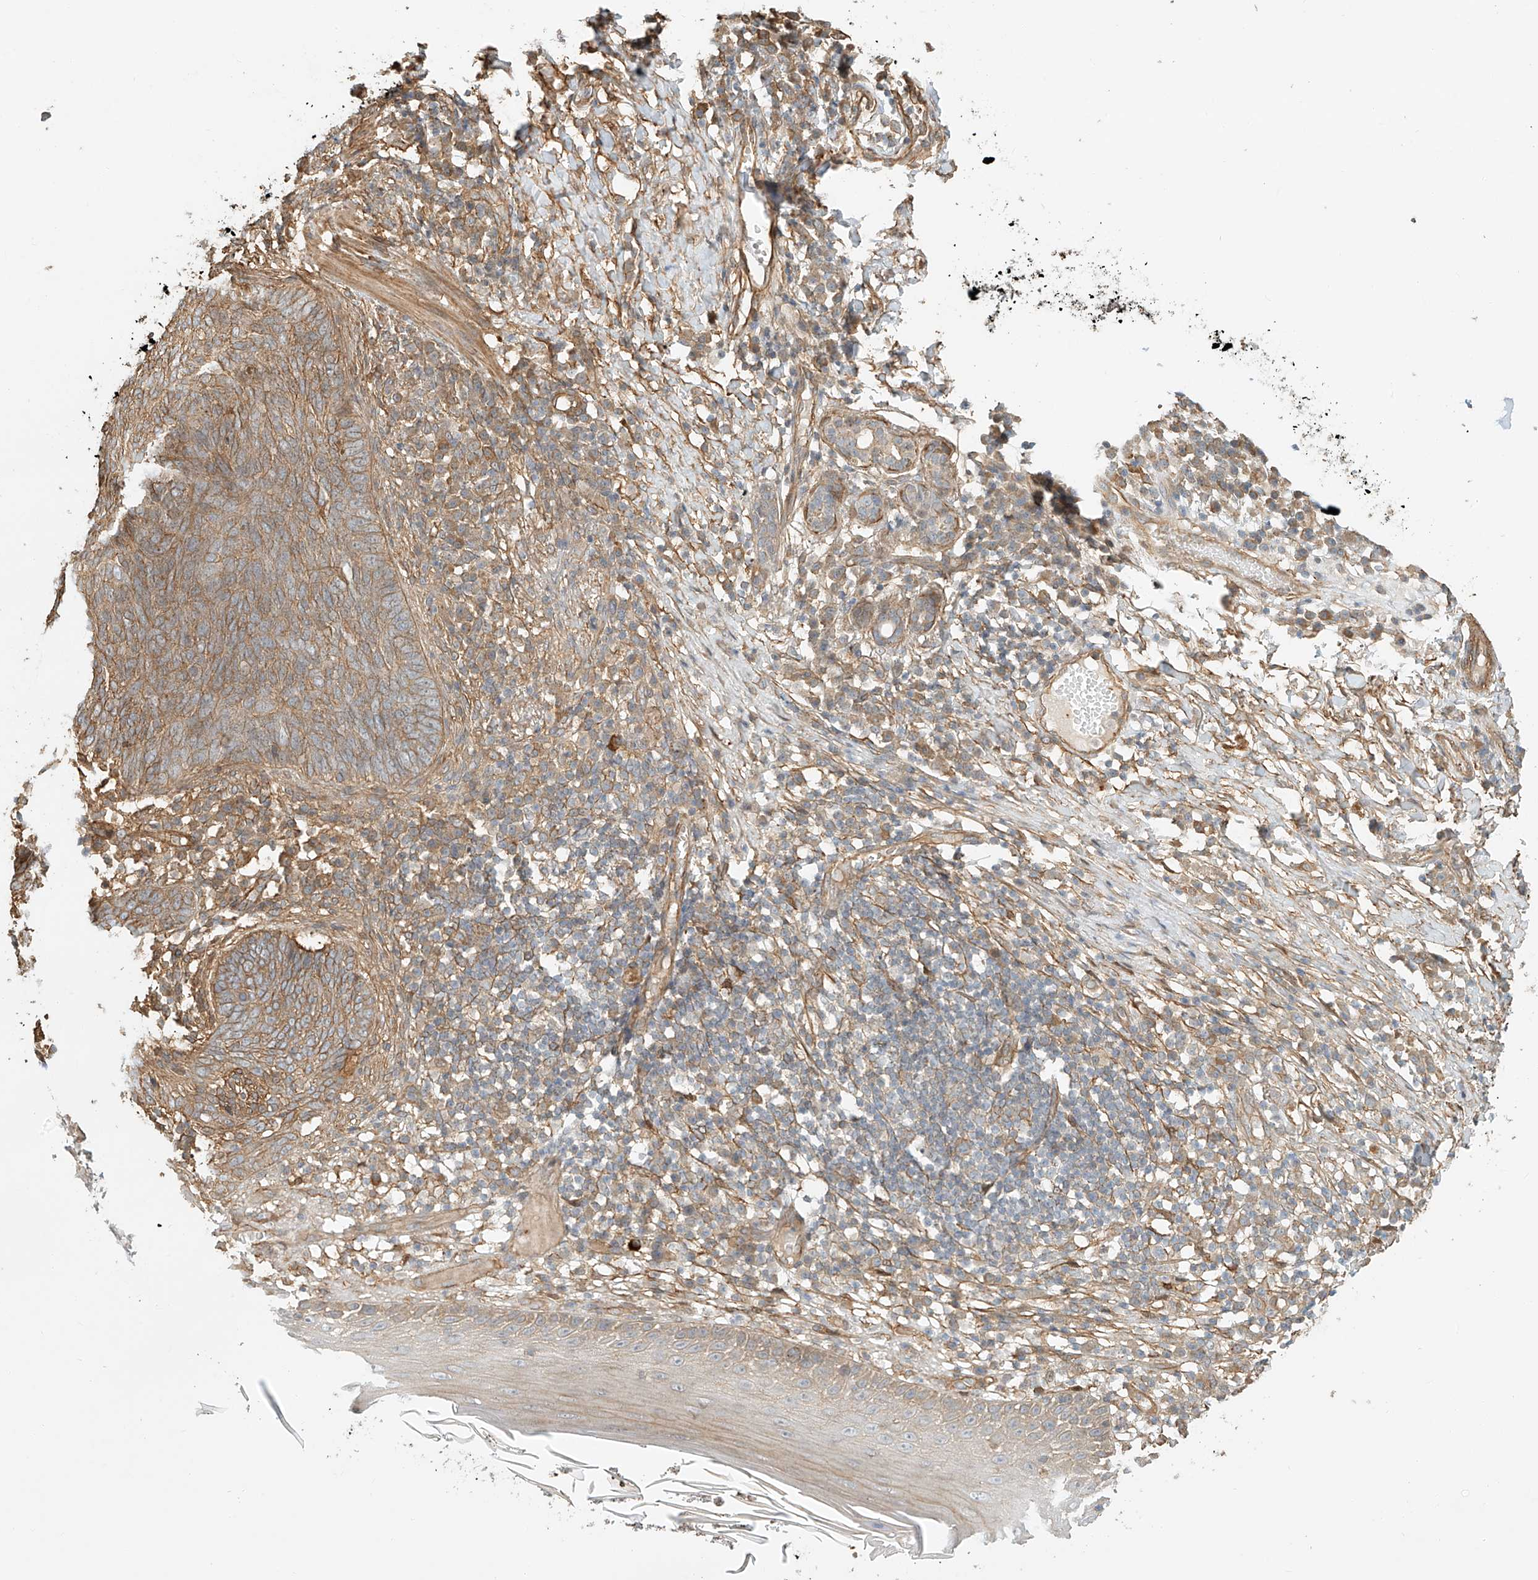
{"staining": {"intensity": "moderate", "quantity": ">75%", "location": "cytoplasmic/membranous"}, "tissue": "skin cancer", "cell_type": "Tumor cells", "image_type": "cancer", "snomed": [{"axis": "morphology", "description": "Basal cell carcinoma"}, {"axis": "topography", "description": "Skin"}], "caption": "Immunohistochemical staining of human basal cell carcinoma (skin) exhibits medium levels of moderate cytoplasmic/membranous protein expression in approximately >75% of tumor cells.", "gene": "CSMD3", "patient": {"sex": "male", "age": 85}}